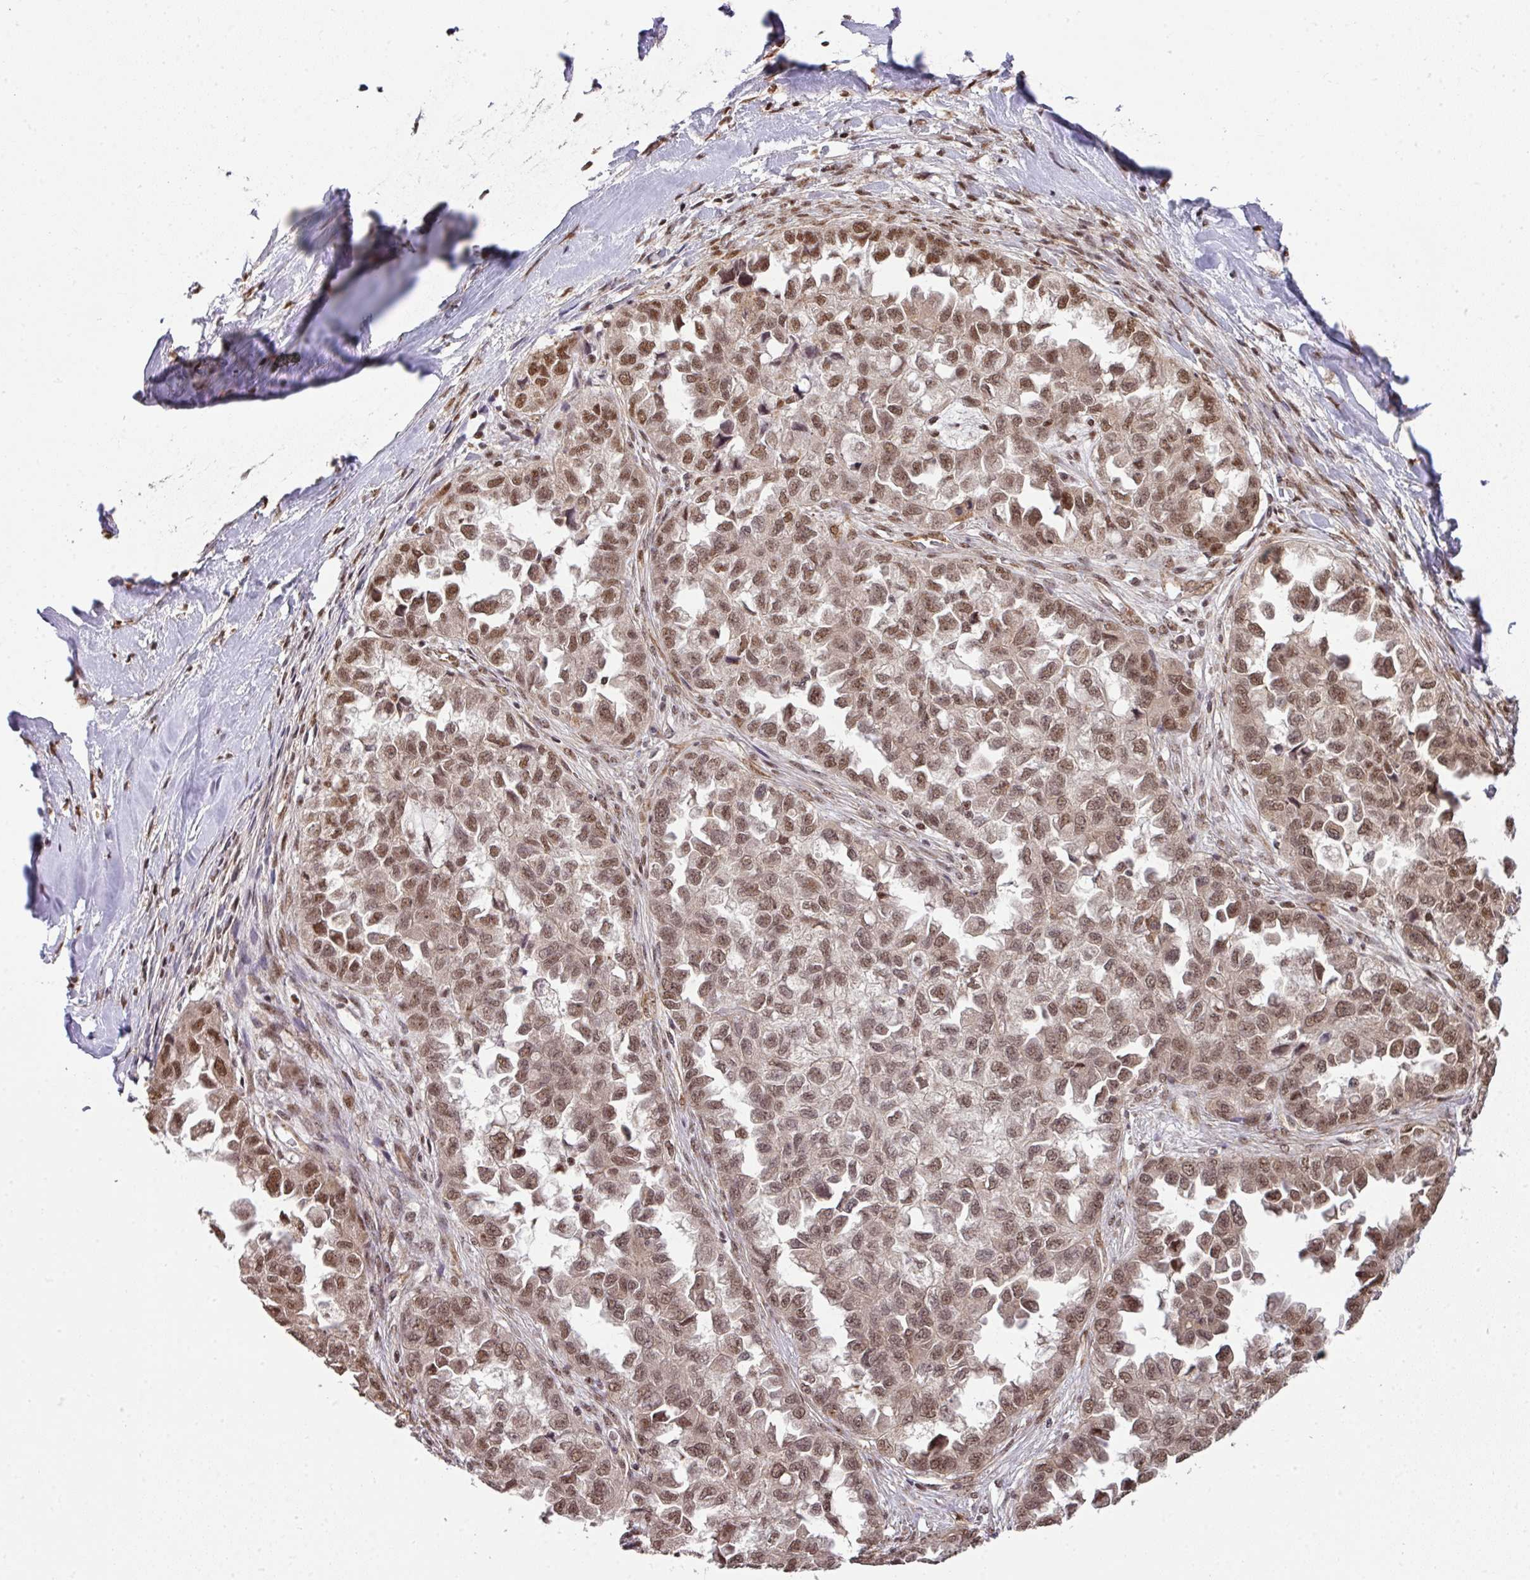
{"staining": {"intensity": "moderate", "quantity": ">75%", "location": "nuclear"}, "tissue": "ovarian cancer", "cell_type": "Tumor cells", "image_type": "cancer", "snomed": [{"axis": "morphology", "description": "Cystadenocarcinoma, serous, NOS"}, {"axis": "topography", "description": "Ovary"}], "caption": "Tumor cells reveal medium levels of moderate nuclear positivity in about >75% of cells in human serous cystadenocarcinoma (ovarian).", "gene": "PLK1", "patient": {"sex": "female", "age": 84}}